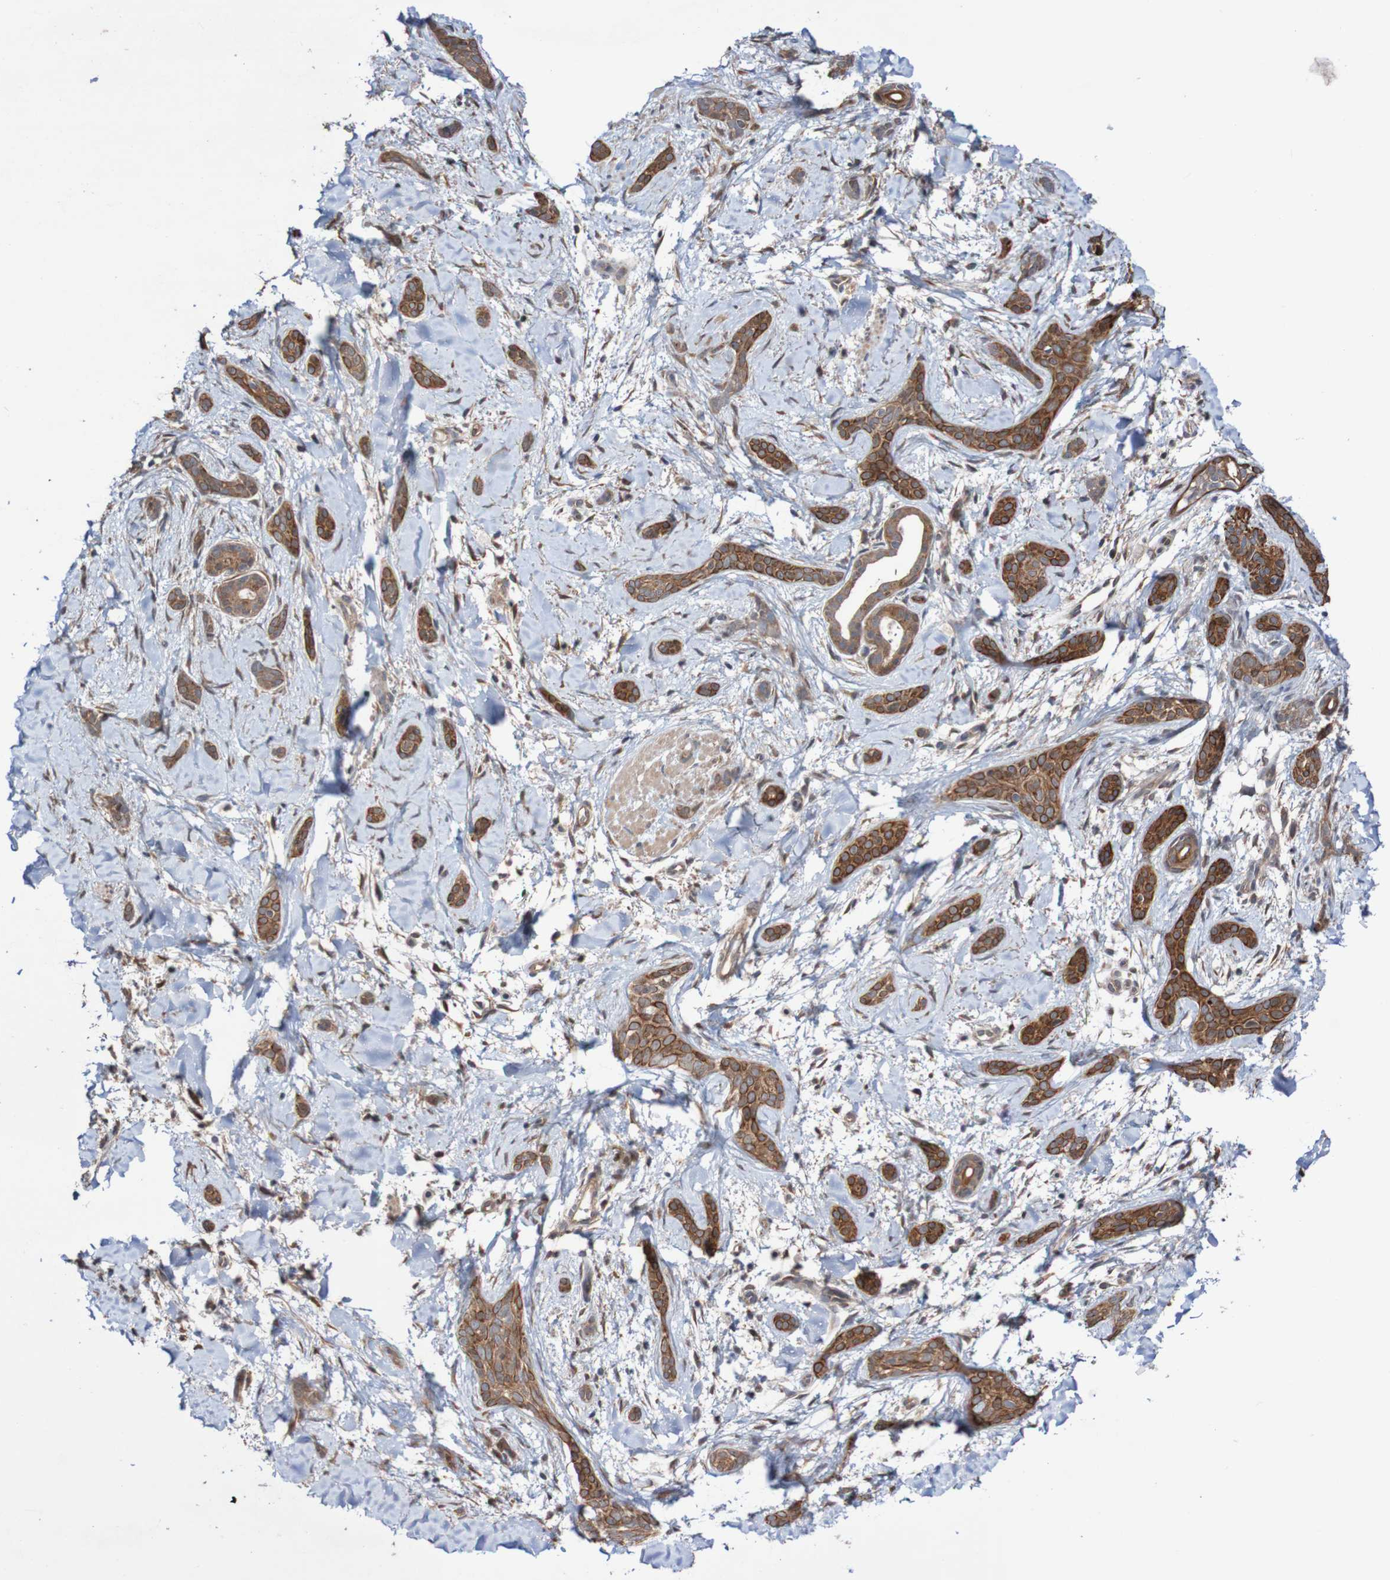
{"staining": {"intensity": "moderate", "quantity": ">75%", "location": "cytoplasmic/membranous"}, "tissue": "skin cancer", "cell_type": "Tumor cells", "image_type": "cancer", "snomed": [{"axis": "morphology", "description": "Basal cell carcinoma"}, {"axis": "morphology", "description": "Adnexal tumor, benign"}, {"axis": "topography", "description": "Skin"}], "caption": "This is an image of immunohistochemistry staining of skin cancer, which shows moderate positivity in the cytoplasmic/membranous of tumor cells.", "gene": "PHPT1", "patient": {"sex": "female", "age": 42}}